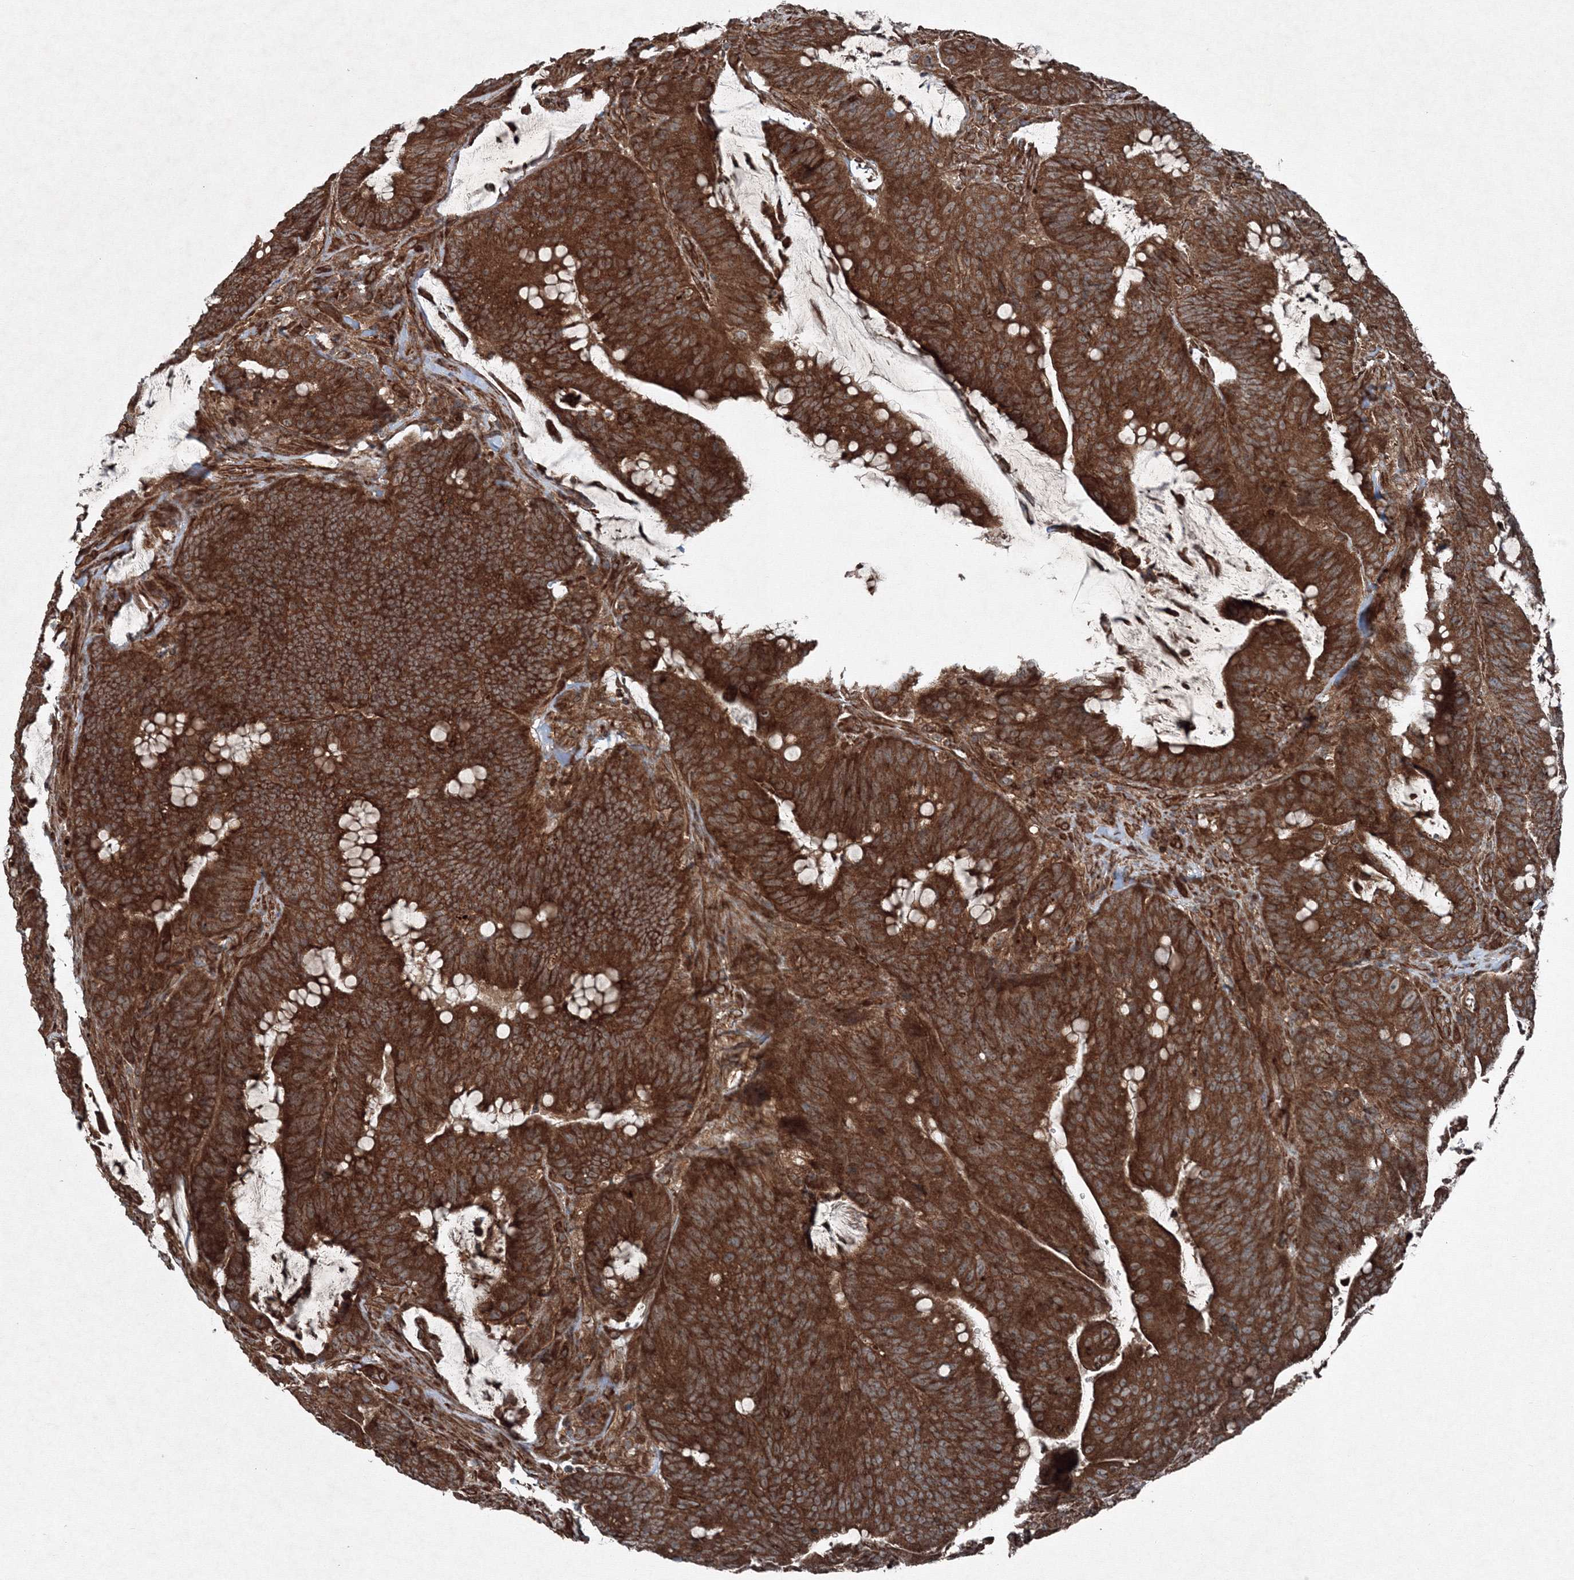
{"staining": {"intensity": "strong", "quantity": ">75%", "location": "cytoplasmic/membranous"}, "tissue": "colorectal cancer", "cell_type": "Tumor cells", "image_type": "cancer", "snomed": [{"axis": "morphology", "description": "Adenocarcinoma, NOS"}, {"axis": "topography", "description": "Colon"}], "caption": "Adenocarcinoma (colorectal) stained for a protein (brown) displays strong cytoplasmic/membranous positive positivity in approximately >75% of tumor cells.", "gene": "COPS7B", "patient": {"sex": "male", "age": 45}}